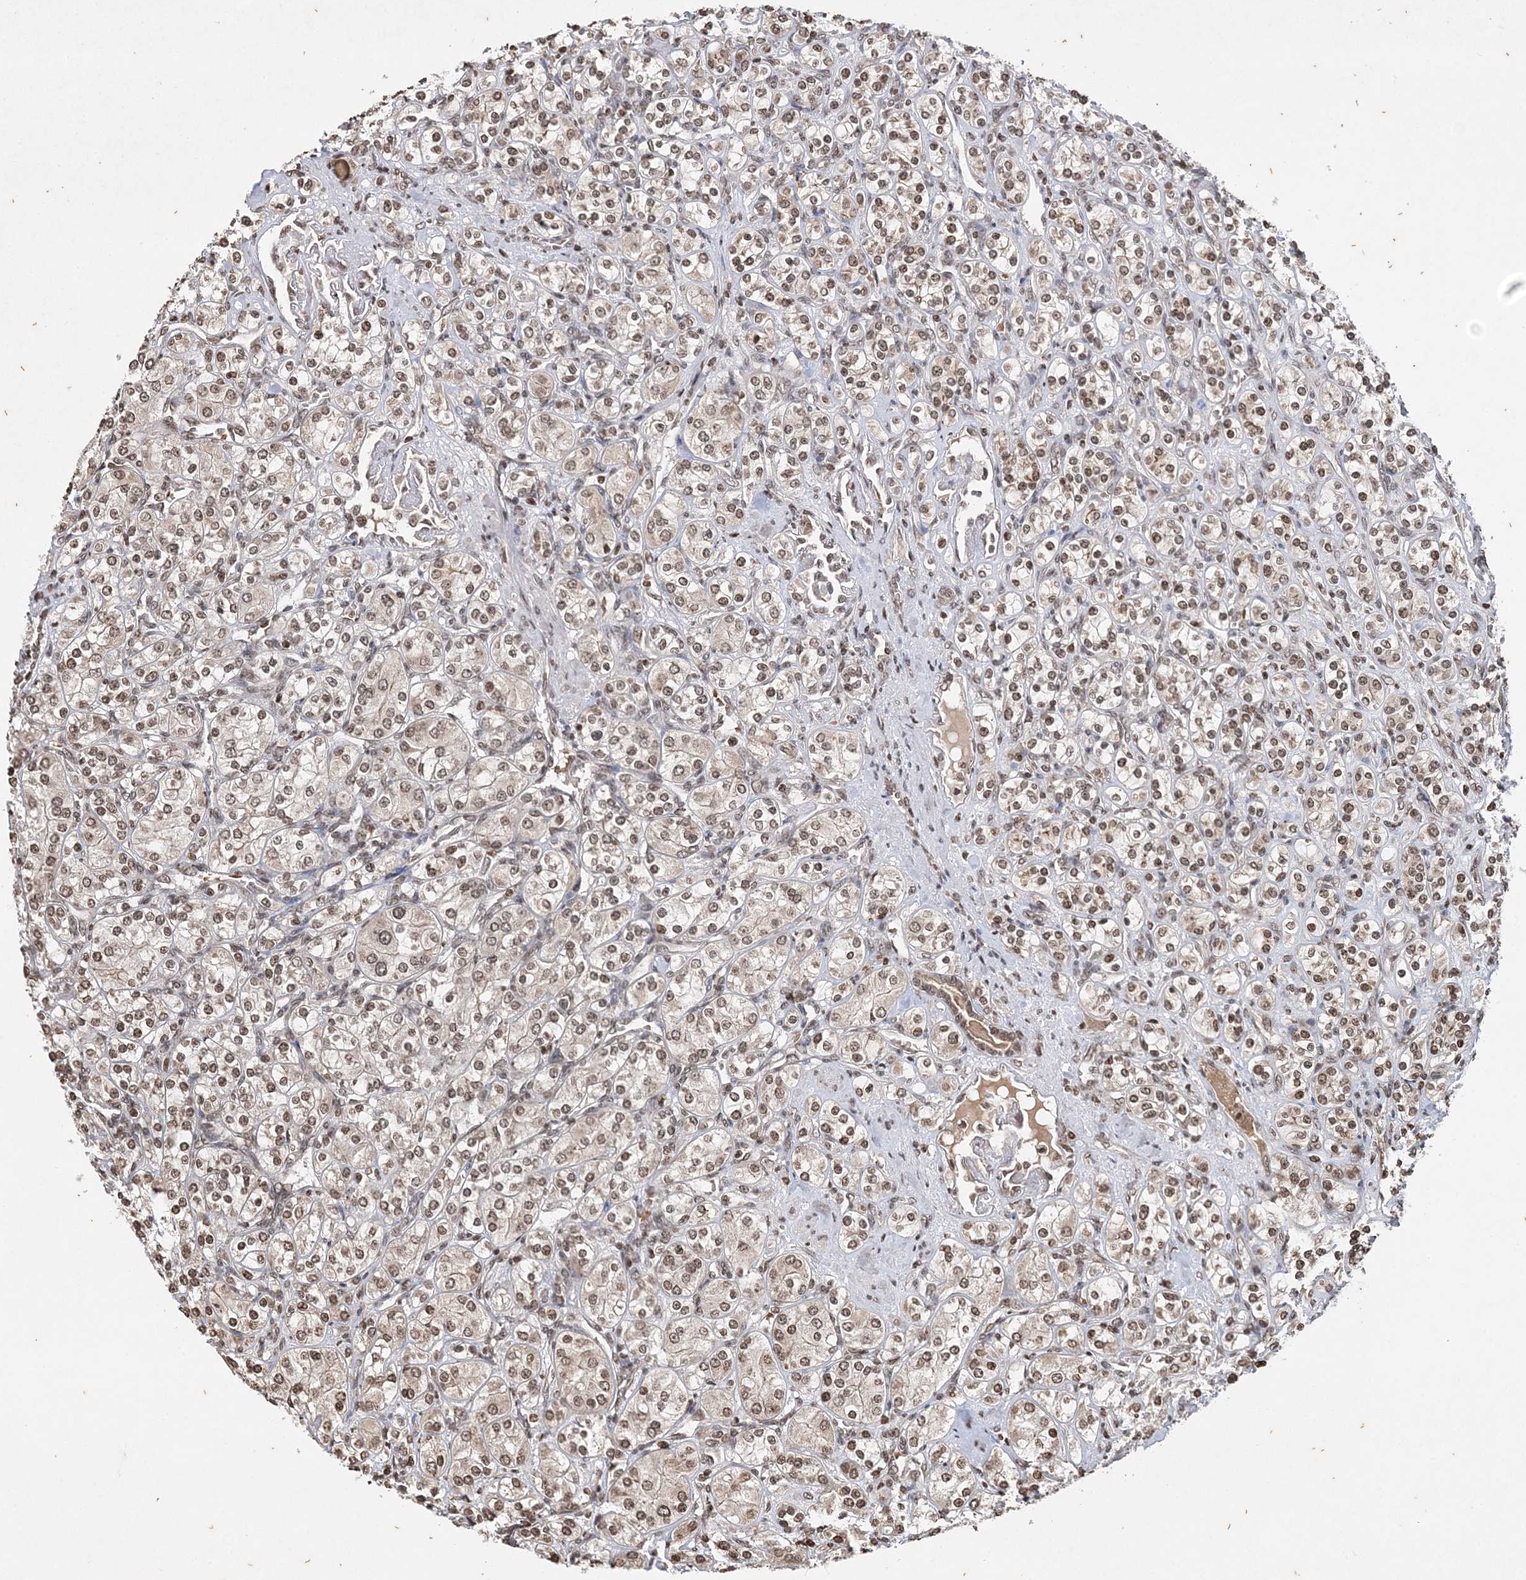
{"staining": {"intensity": "weak", "quantity": ">75%", "location": "nuclear"}, "tissue": "renal cancer", "cell_type": "Tumor cells", "image_type": "cancer", "snomed": [{"axis": "morphology", "description": "Adenocarcinoma, NOS"}, {"axis": "topography", "description": "Kidney"}], "caption": "Tumor cells exhibit low levels of weak nuclear positivity in approximately >75% of cells in human renal cancer (adenocarcinoma). The protein is shown in brown color, while the nuclei are stained blue.", "gene": "NEDD9", "patient": {"sex": "male", "age": 77}}